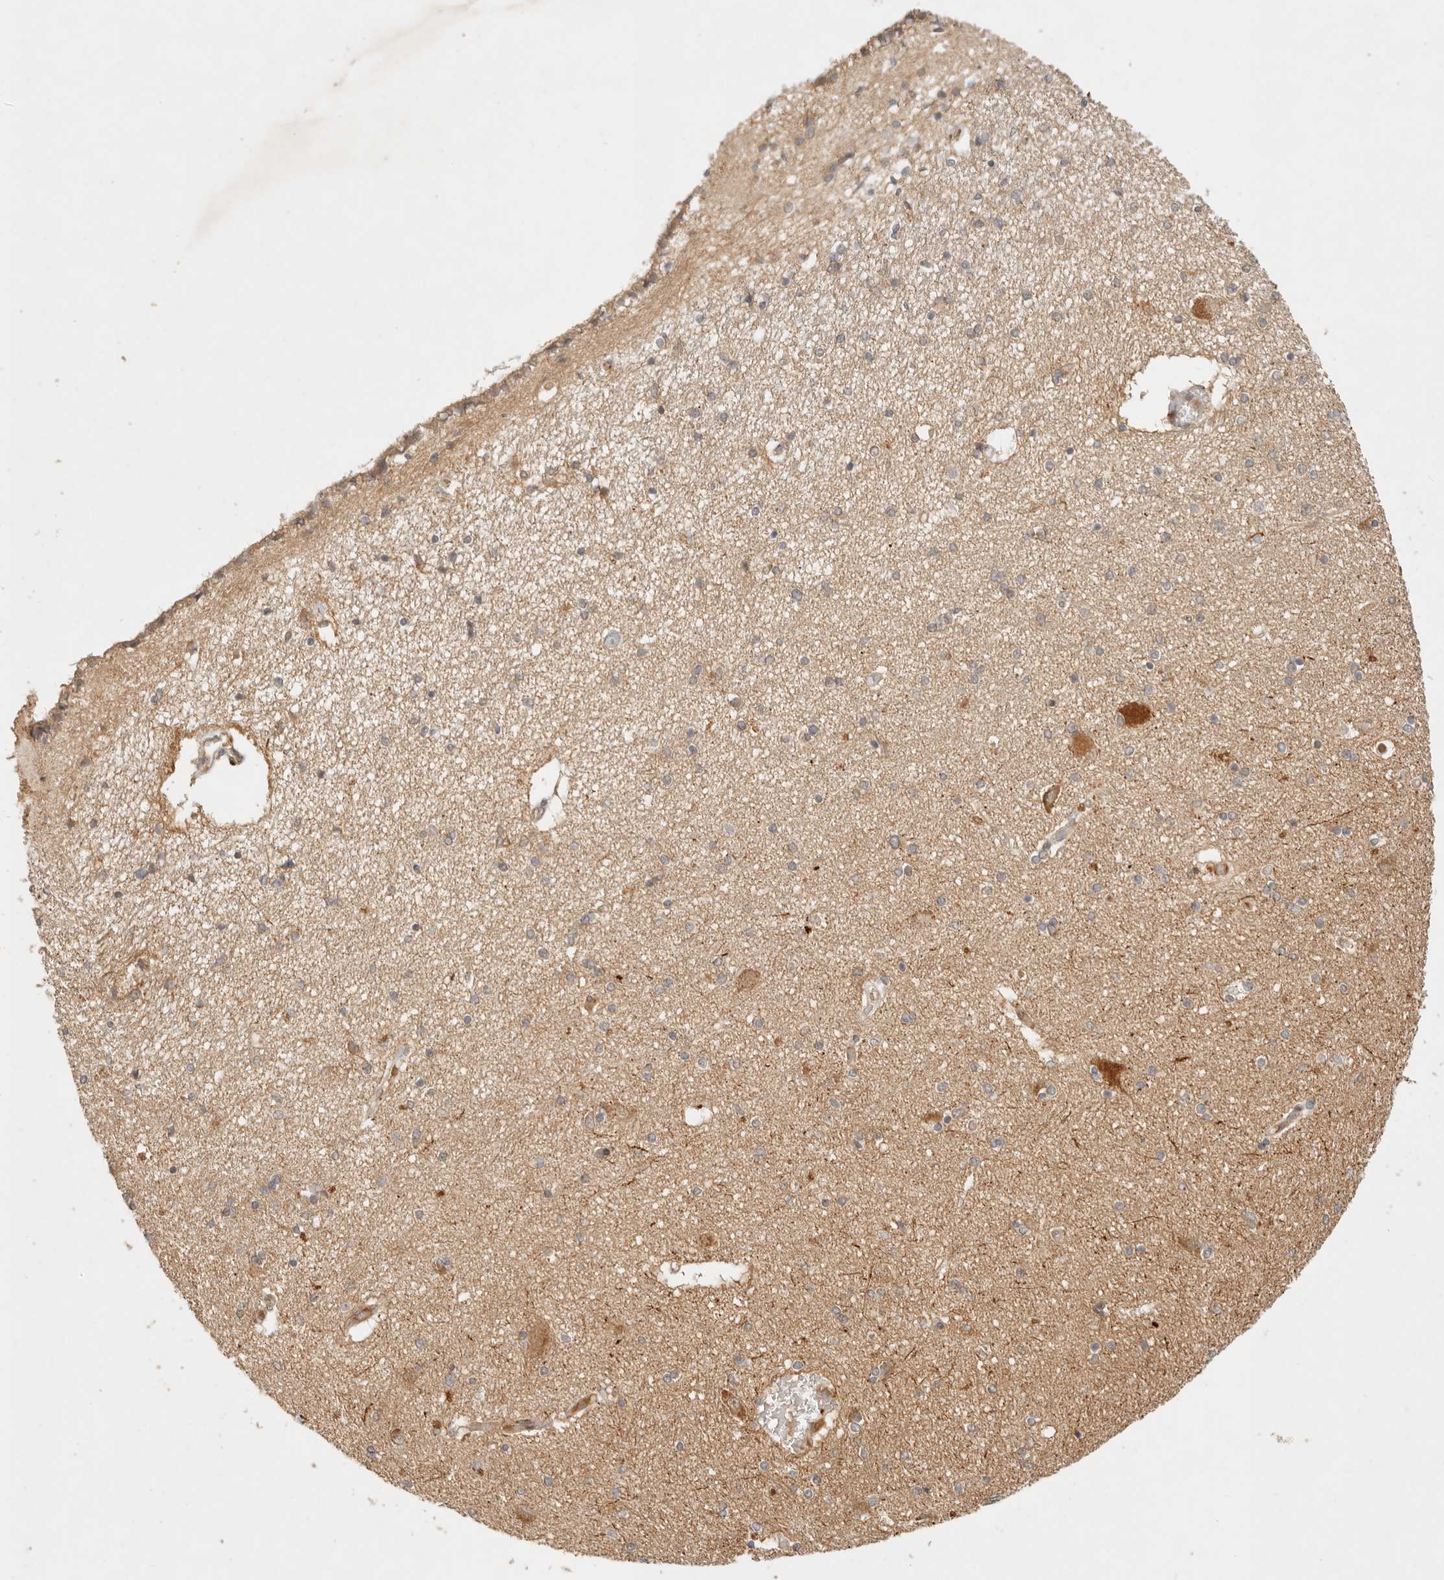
{"staining": {"intensity": "weak", "quantity": "25%-75%", "location": "cytoplasmic/membranous"}, "tissue": "hippocampus", "cell_type": "Glial cells", "image_type": "normal", "snomed": [{"axis": "morphology", "description": "Normal tissue, NOS"}, {"axis": "topography", "description": "Hippocampus"}], "caption": "There is low levels of weak cytoplasmic/membranous staining in glial cells of benign hippocampus, as demonstrated by immunohistochemical staining (brown color).", "gene": "ANKRD61", "patient": {"sex": "female", "age": 54}}